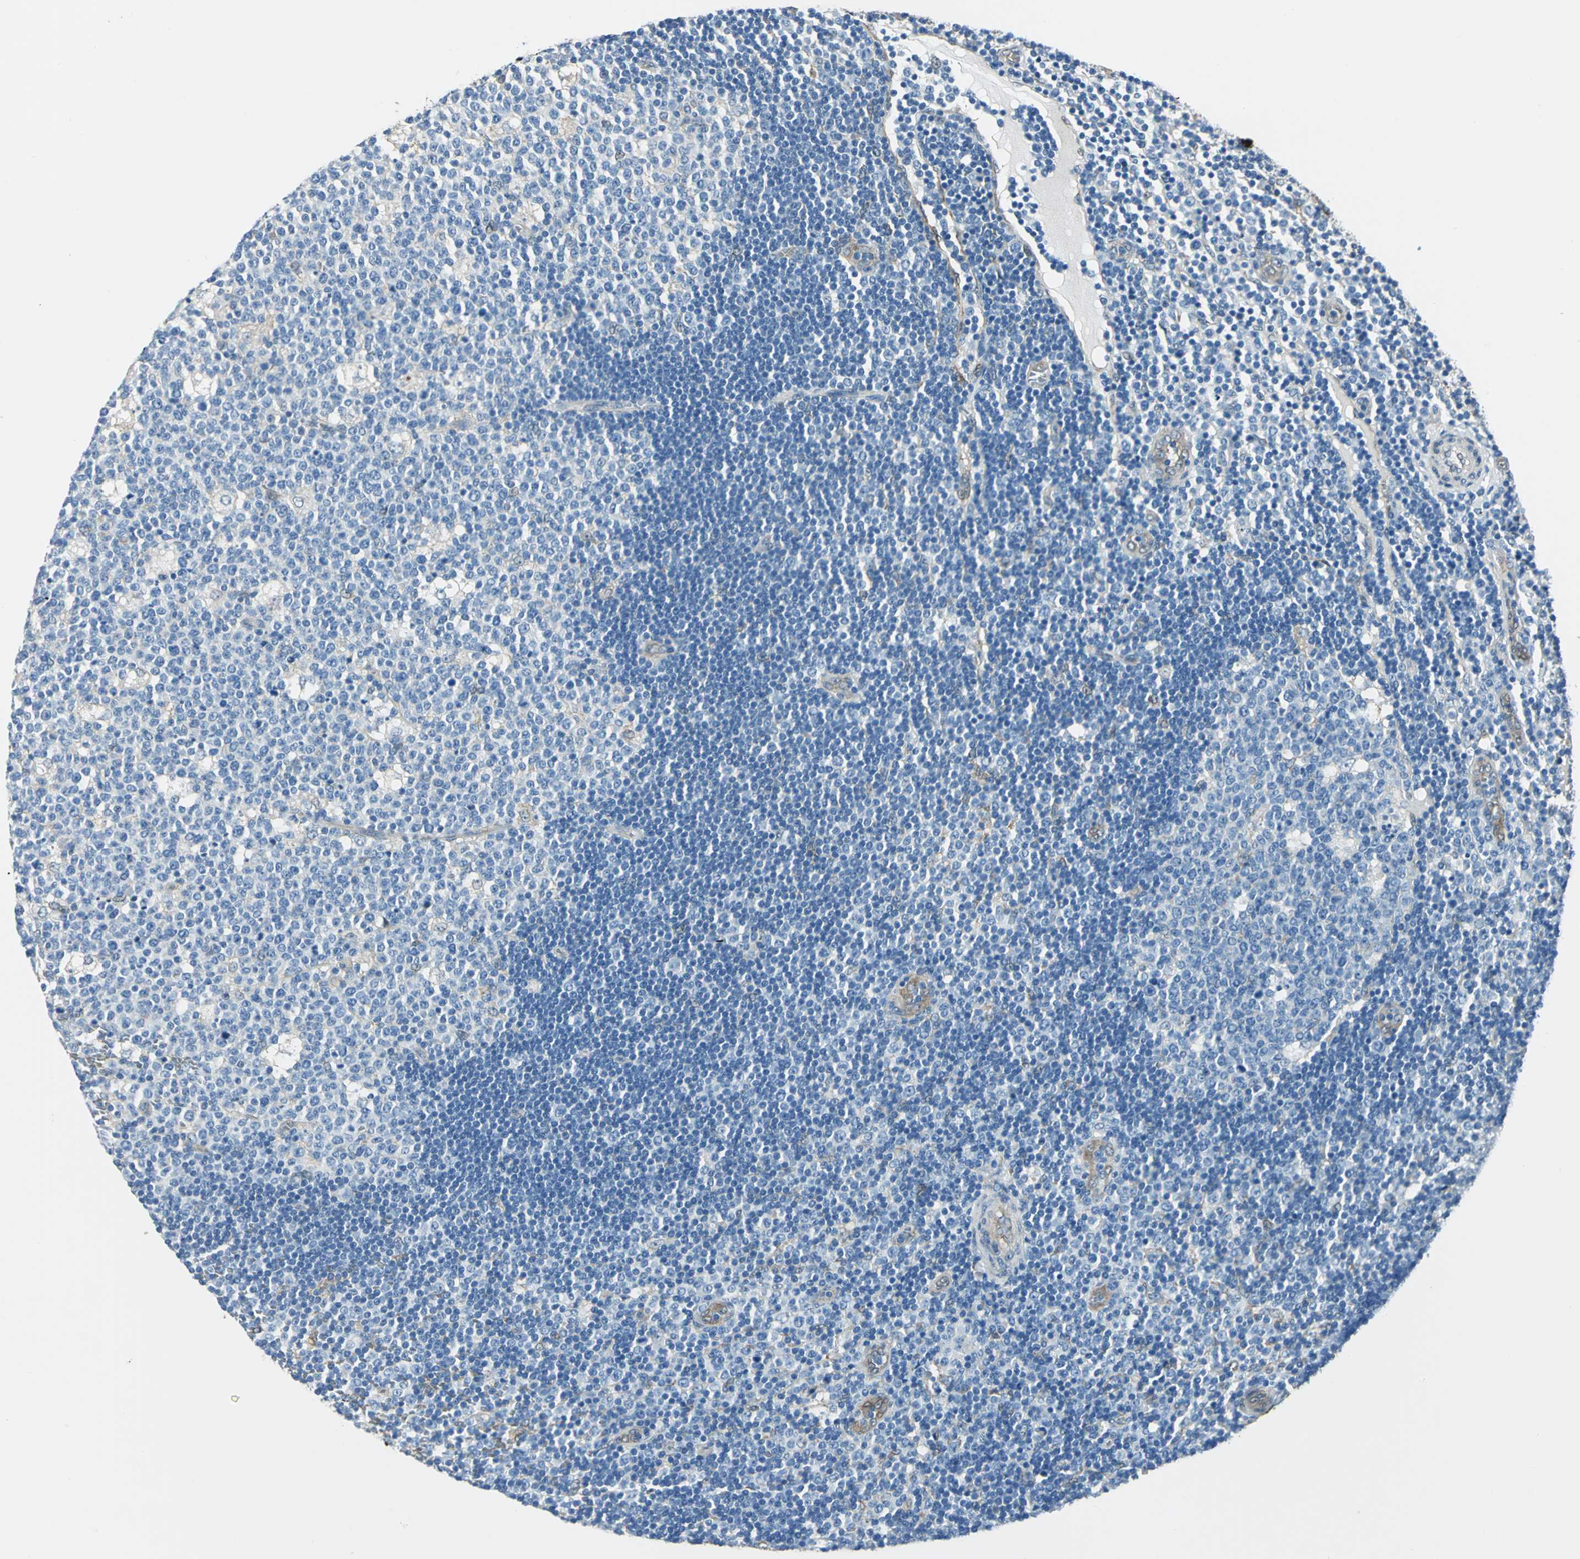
{"staining": {"intensity": "negative", "quantity": "none", "location": "none"}, "tissue": "lymph node", "cell_type": "Germinal center cells", "image_type": "normal", "snomed": [{"axis": "morphology", "description": "Normal tissue, NOS"}, {"axis": "topography", "description": "Lymph node"}, {"axis": "topography", "description": "Salivary gland"}], "caption": "Photomicrograph shows no protein positivity in germinal center cells of benign lymph node.", "gene": "HSPB1", "patient": {"sex": "male", "age": 8}}